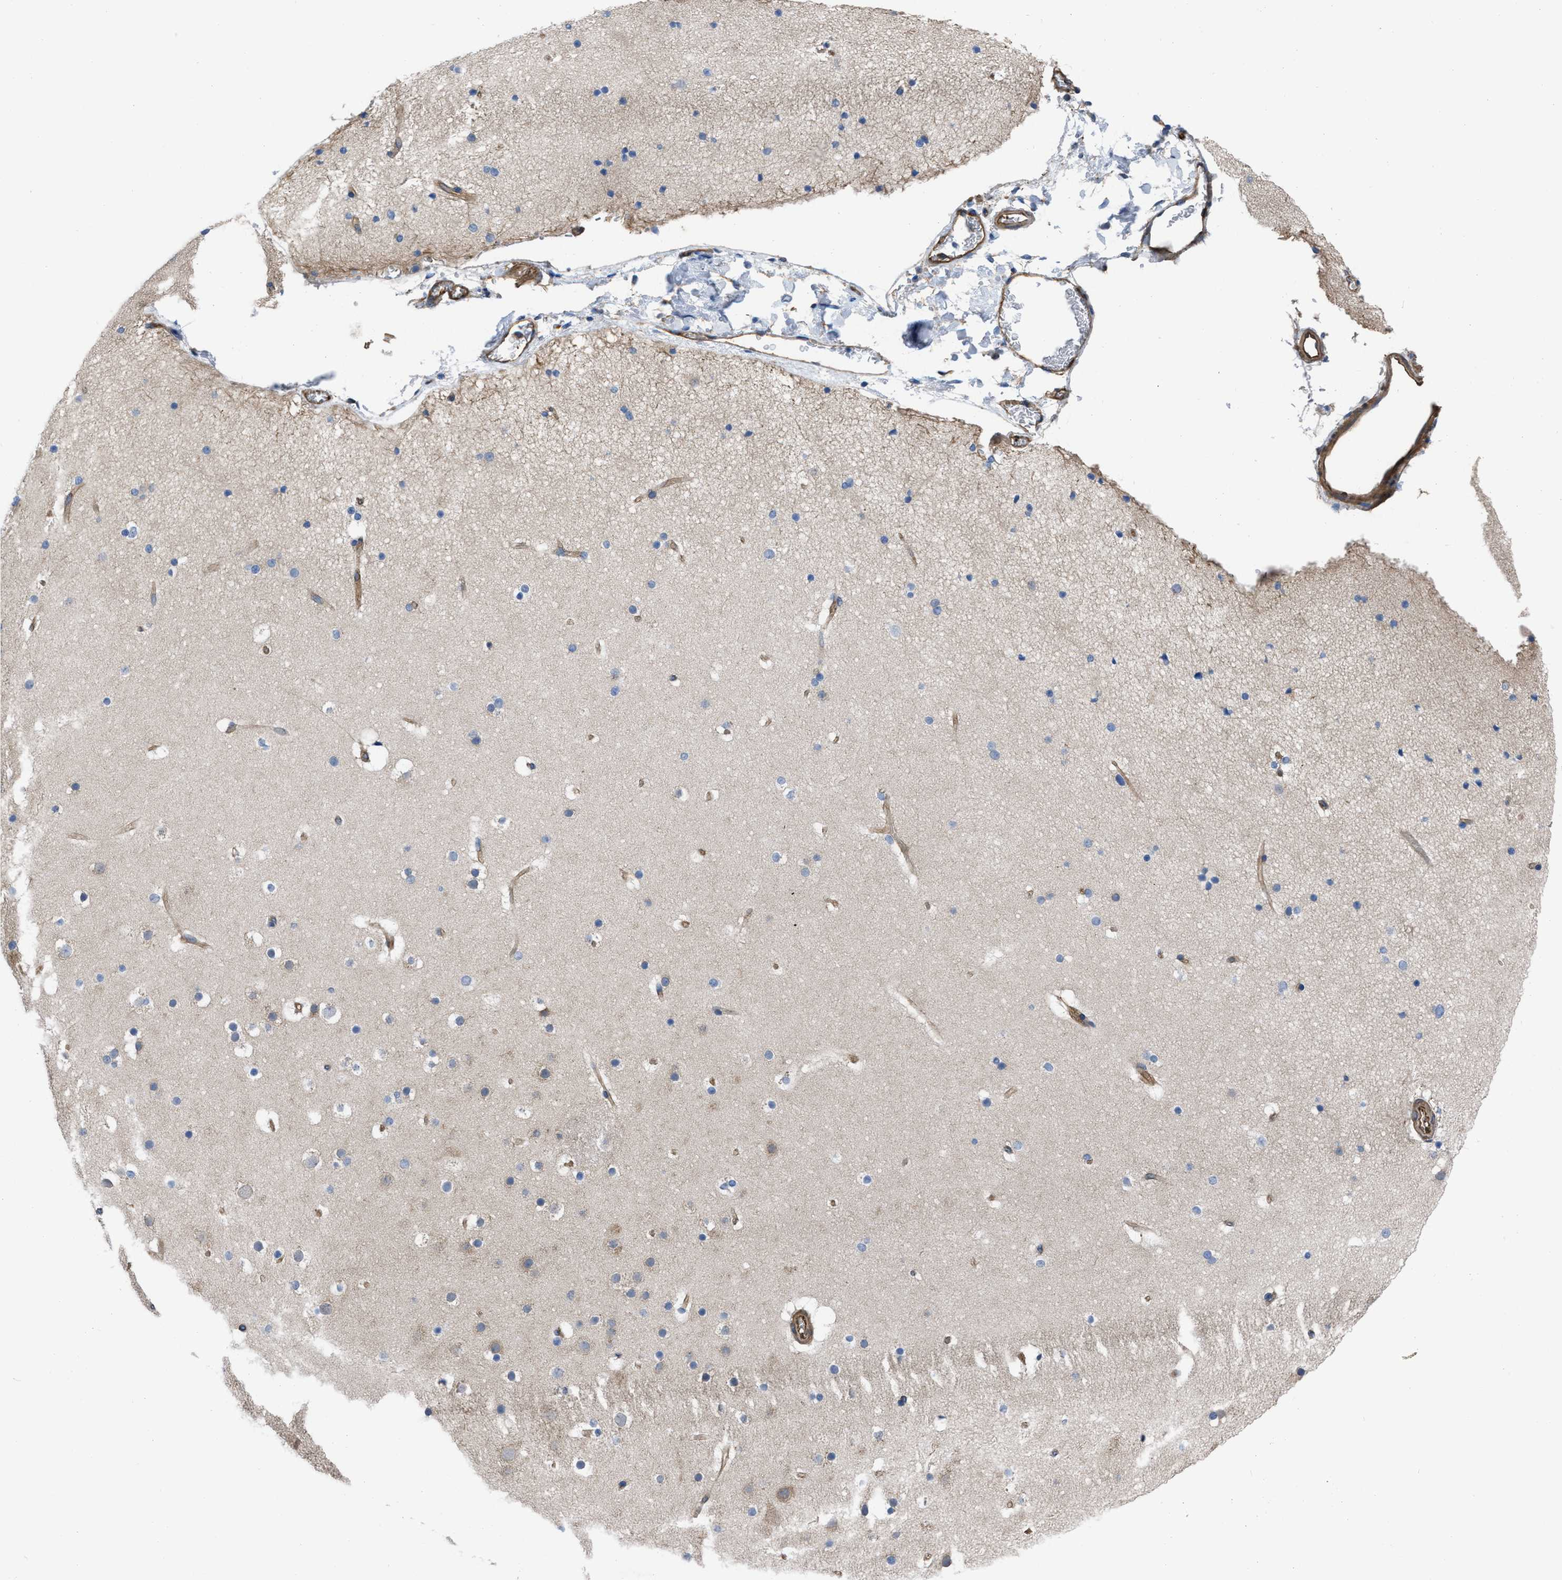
{"staining": {"intensity": "moderate", "quantity": ">75%", "location": "cytoplasmic/membranous"}, "tissue": "cerebral cortex", "cell_type": "Endothelial cells", "image_type": "normal", "snomed": [{"axis": "morphology", "description": "Normal tissue, NOS"}, {"axis": "topography", "description": "Cerebral cortex"}], "caption": "DAB immunohistochemical staining of benign human cerebral cortex displays moderate cytoplasmic/membranous protein expression in approximately >75% of endothelial cells. (DAB (3,3'-diaminobenzidine) = brown stain, brightfield microscopy at high magnification).", "gene": "TRIOBP", "patient": {"sex": "male", "age": 57}}